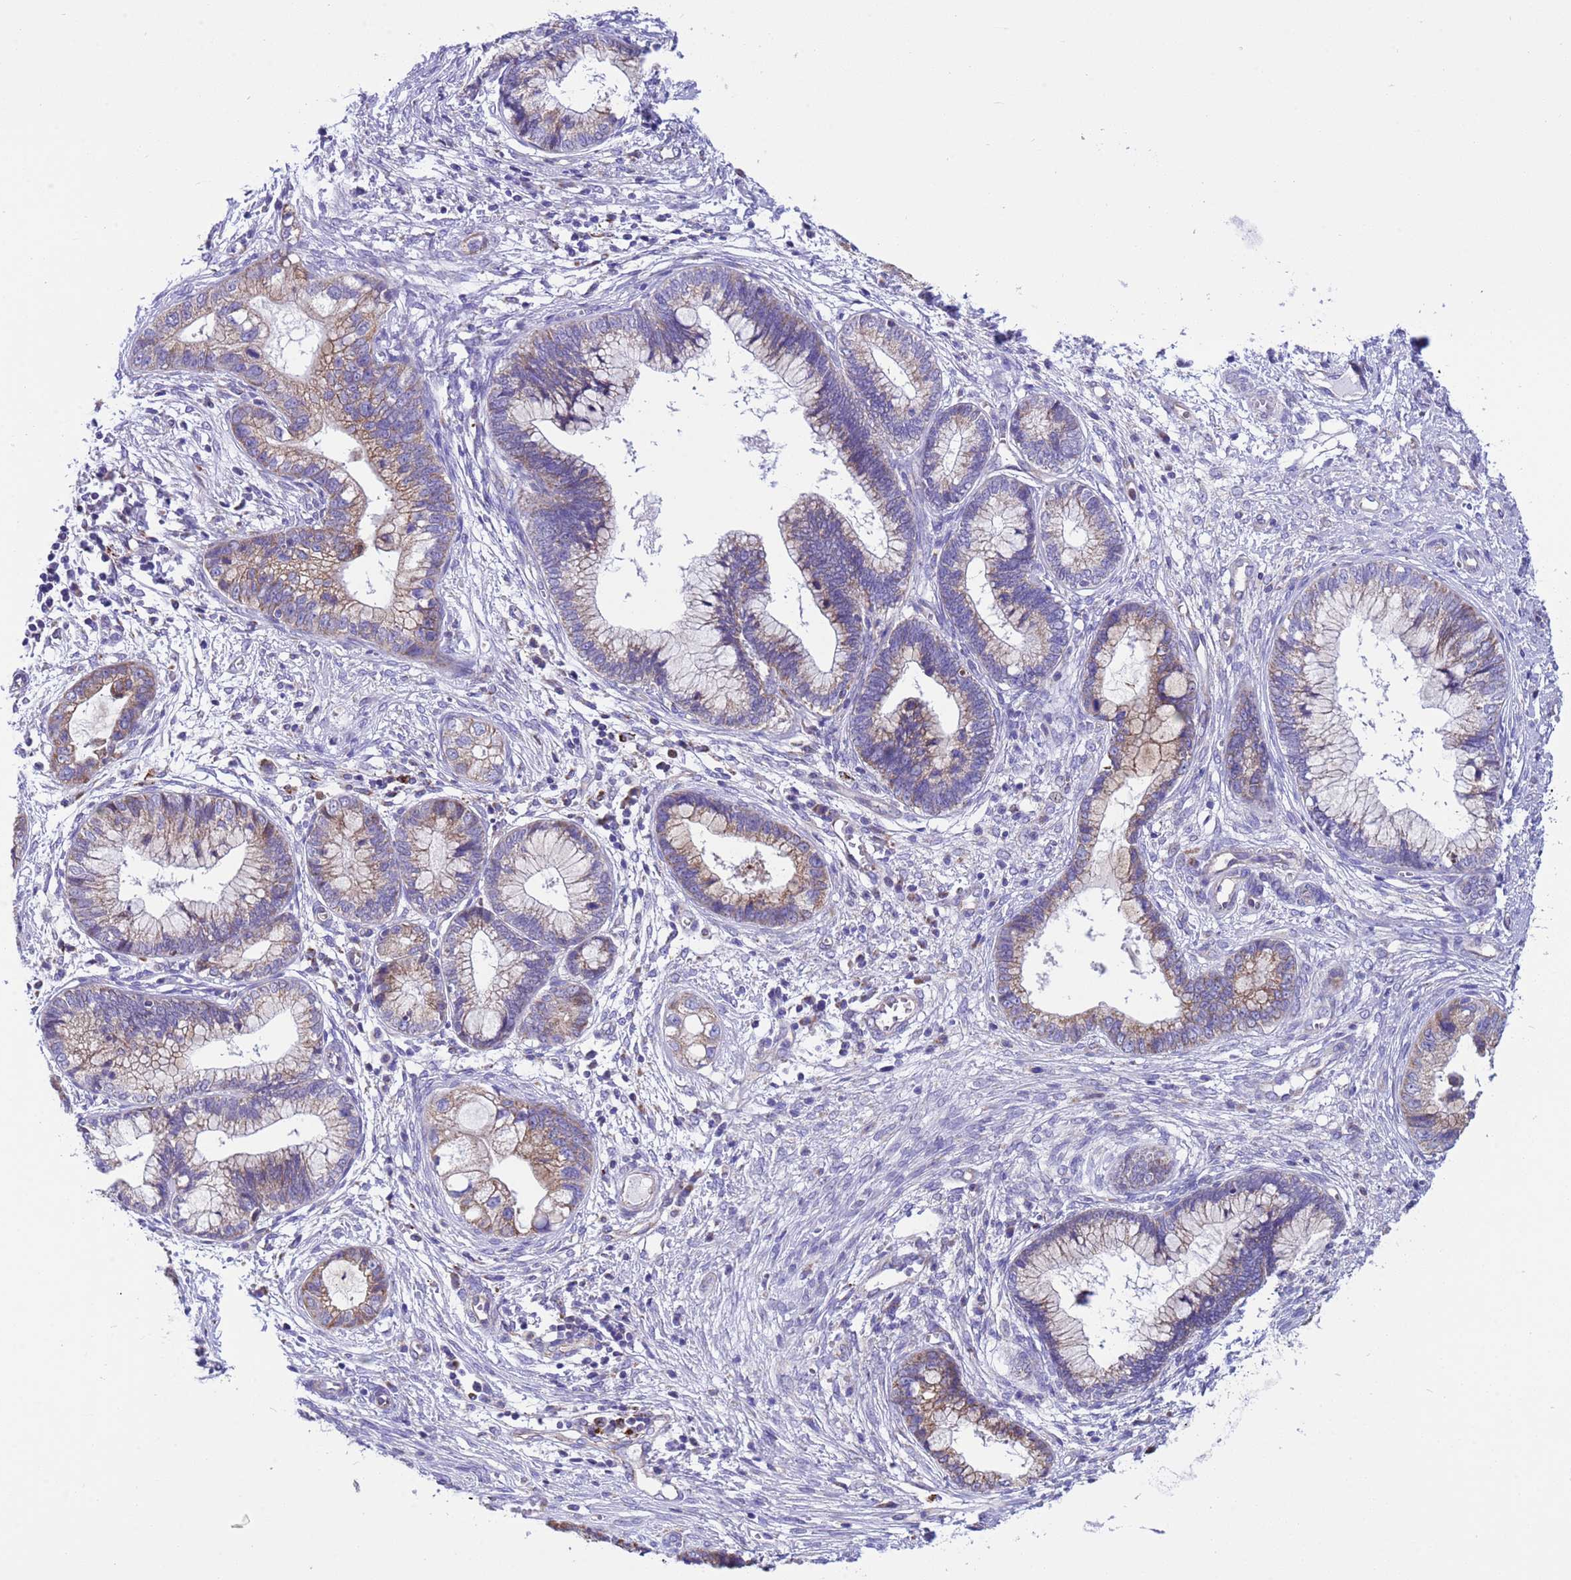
{"staining": {"intensity": "weak", "quantity": "25%-75%", "location": "cytoplasmic/membranous"}, "tissue": "cervical cancer", "cell_type": "Tumor cells", "image_type": "cancer", "snomed": [{"axis": "morphology", "description": "Adenocarcinoma, NOS"}, {"axis": "topography", "description": "Cervix"}], "caption": "The image reveals staining of cervical cancer, revealing weak cytoplasmic/membranous protein expression (brown color) within tumor cells.", "gene": "CCDC191", "patient": {"sex": "female", "age": 44}}